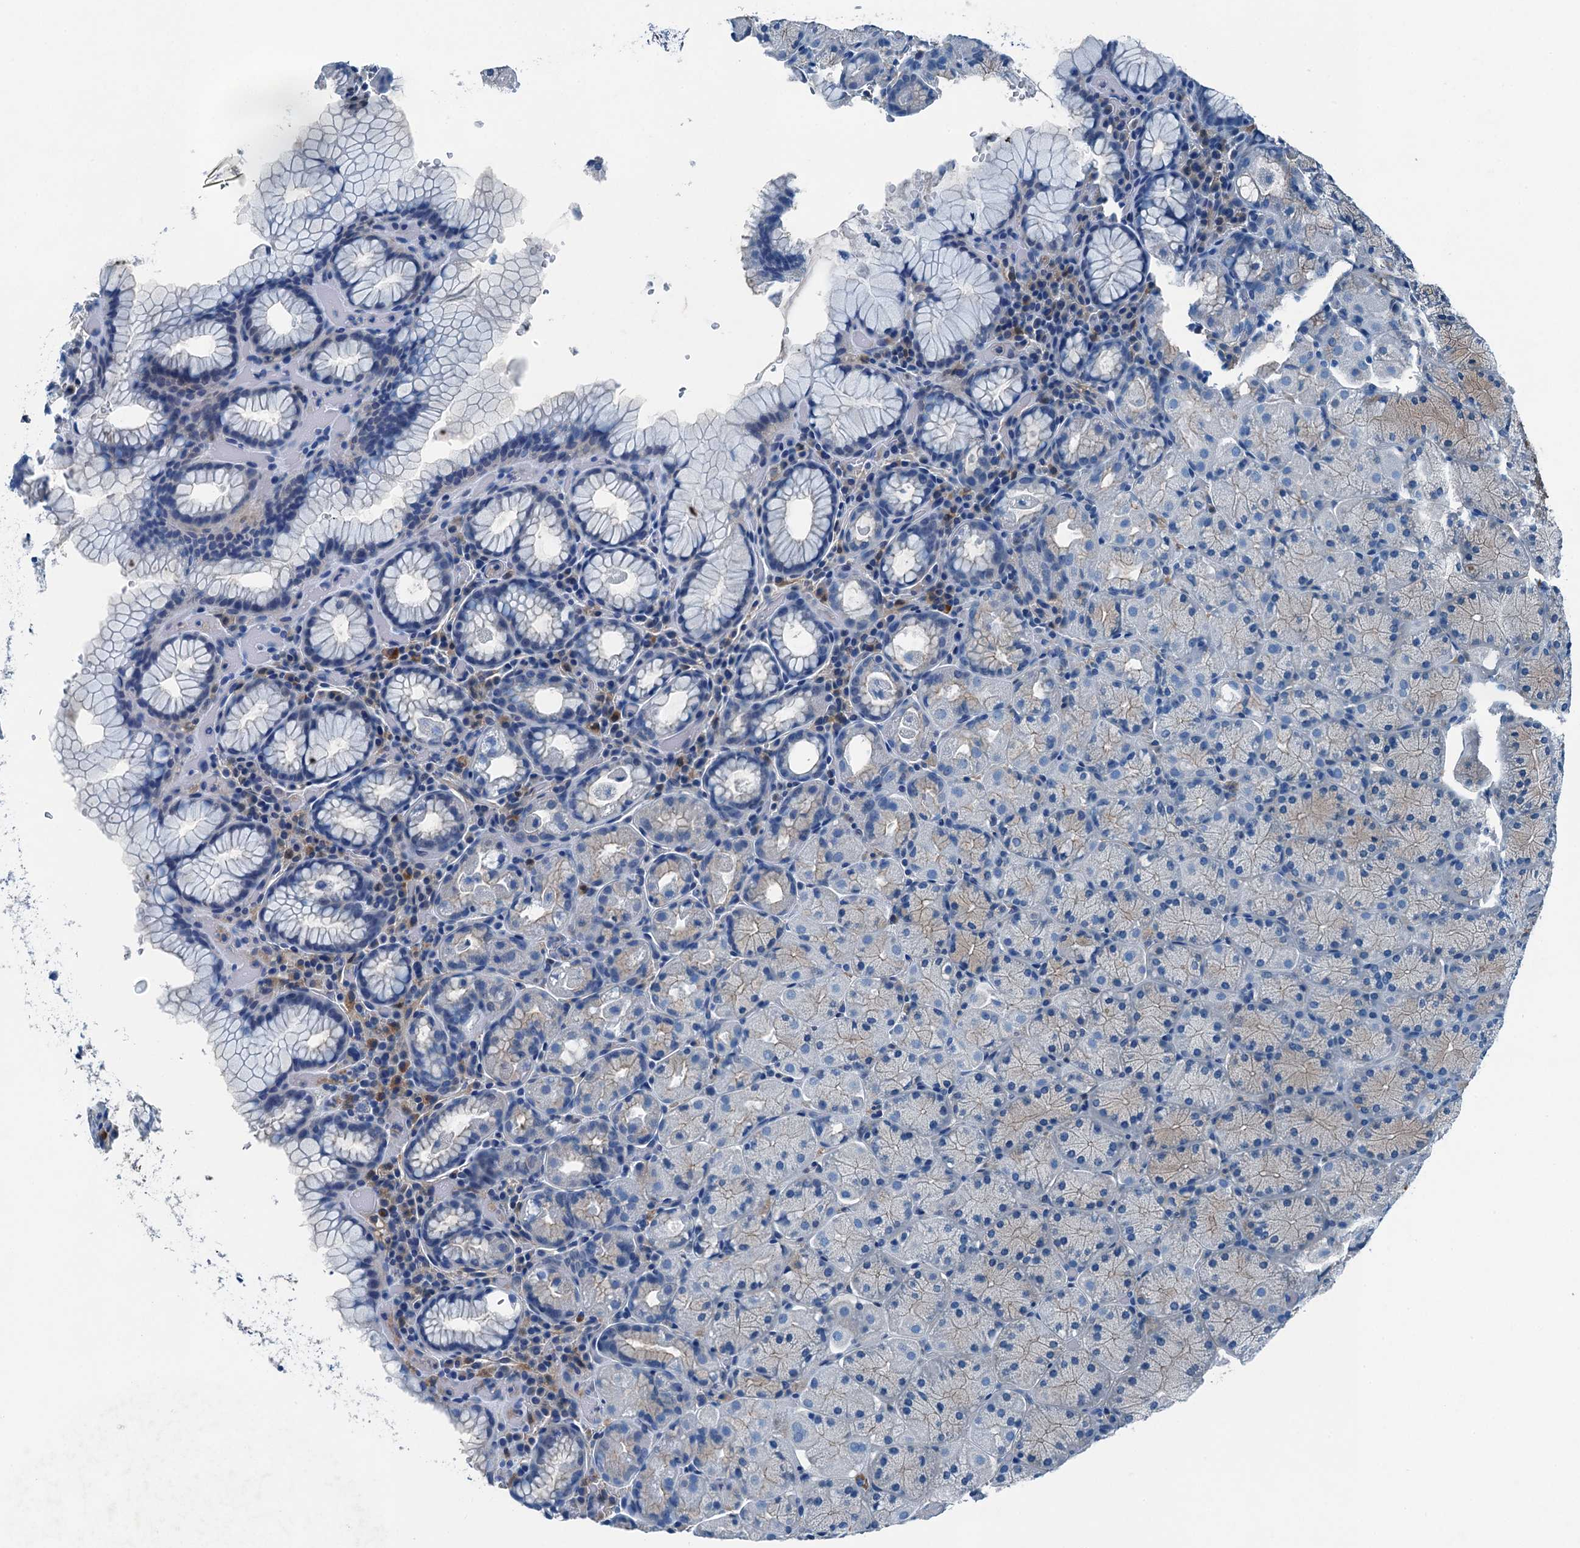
{"staining": {"intensity": "weak", "quantity": "<25%", "location": "cytoplasmic/membranous"}, "tissue": "stomach", "cell_type": "Glandular cells", "image_type": "normal", "snomed": [{"axis": "morphology", "description": "Normal tissue, NOS"}, {"axis": "topography", "description": "Stomach, upper"}, {"axis": "topography", "description": "Stomach, lower"}], "caption": "Immunohistochemistry (IHC) of benign stomach reveals no expression in glandular cells. (DAB immunohistochemistry, high magnification).", "gene": "RAB3IL1", "patient": {"sex": "male", "age": 80}}